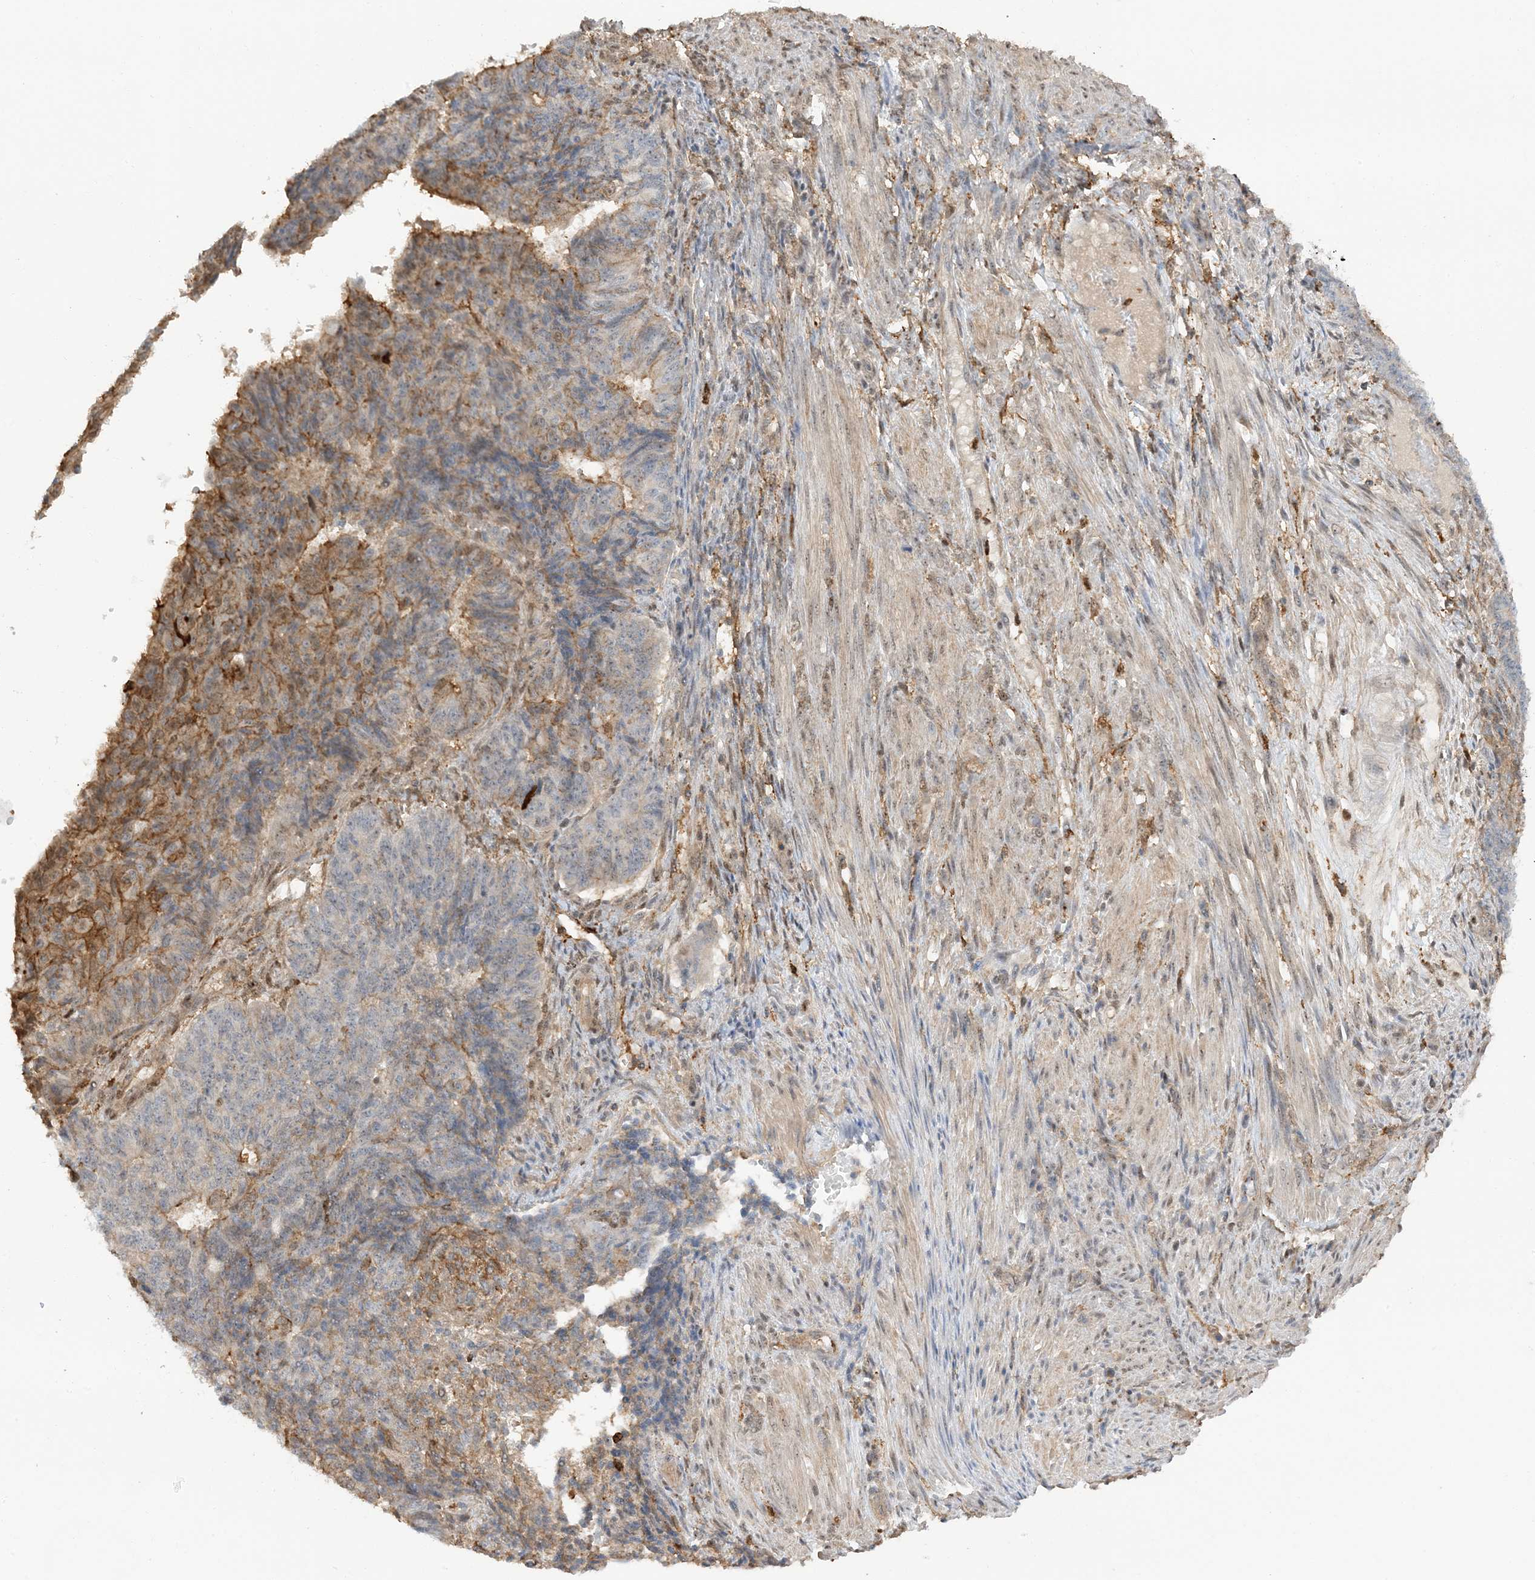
{"staining": {"intensity": "moderate", "quantity": "25%-75%", "location": "cytoplasmic/membranous"}, "tissue": "endometrial cancer", "cell_type": "Tumor cells", "image_type": "cancer", "snomed": [{"axis": "morphology", "description": "Adenocarcinoma, NOS"}, {"axis": "topography", "description": "Endometrium"}], "caption": "Immunohistochemistry photomicrograph of neoplastic tissue: adenocarcinoma (endometrial) stained using immunohistochemistry reveals medium levels of moderate protein expression localized specifically in the cytoplasmic/membranous of tumor cells, appearing as a cytoplasmic/membranous brown color.", "gene": "PHACTR2", "patient": {"sex": "female", "age": 32}}